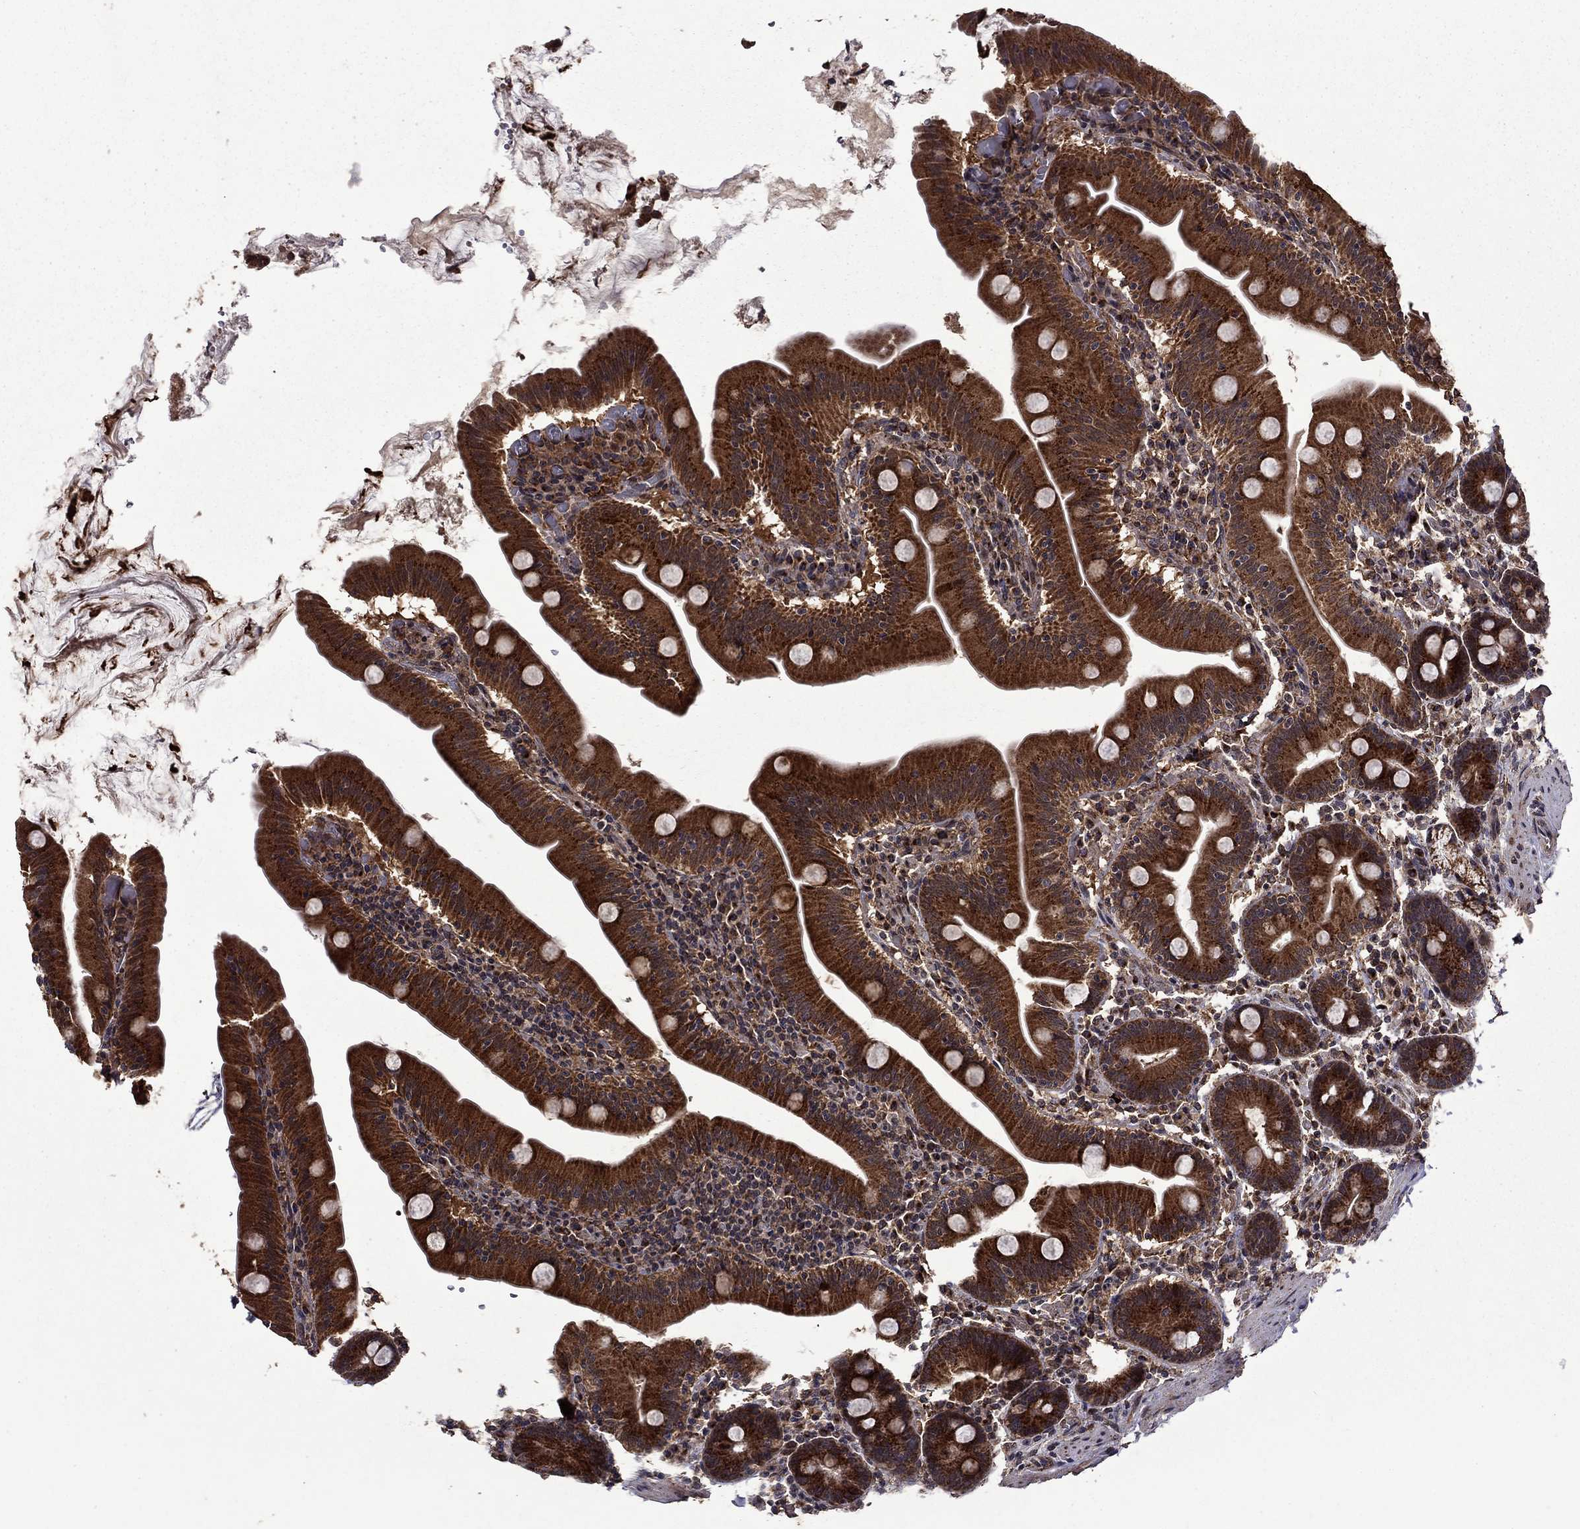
{"staining": {"intensity": "strong", "quantity": ">75%", "location": "cytoplasmic/membranous"}, "tissue": "small intestine", "cell_type": "Glandular cells", "image_type": "normal", "snomed": [{"axis": "morphology", "description": "Normal tissue, NOS"}, {"axis": "topography", "description": "Small intestine"}], "caption": "Immunohistochemical staining of benign small intestine shows strong cytoplasmic/membranous protein staining in about >75% of glandular cells. (Stains: DAB in brown, nuclei in blue, Microscopy: brightfield microscopy at high magnification).", "gene": "ITM2B", "patient": {"sex": "male", "age": 37}}